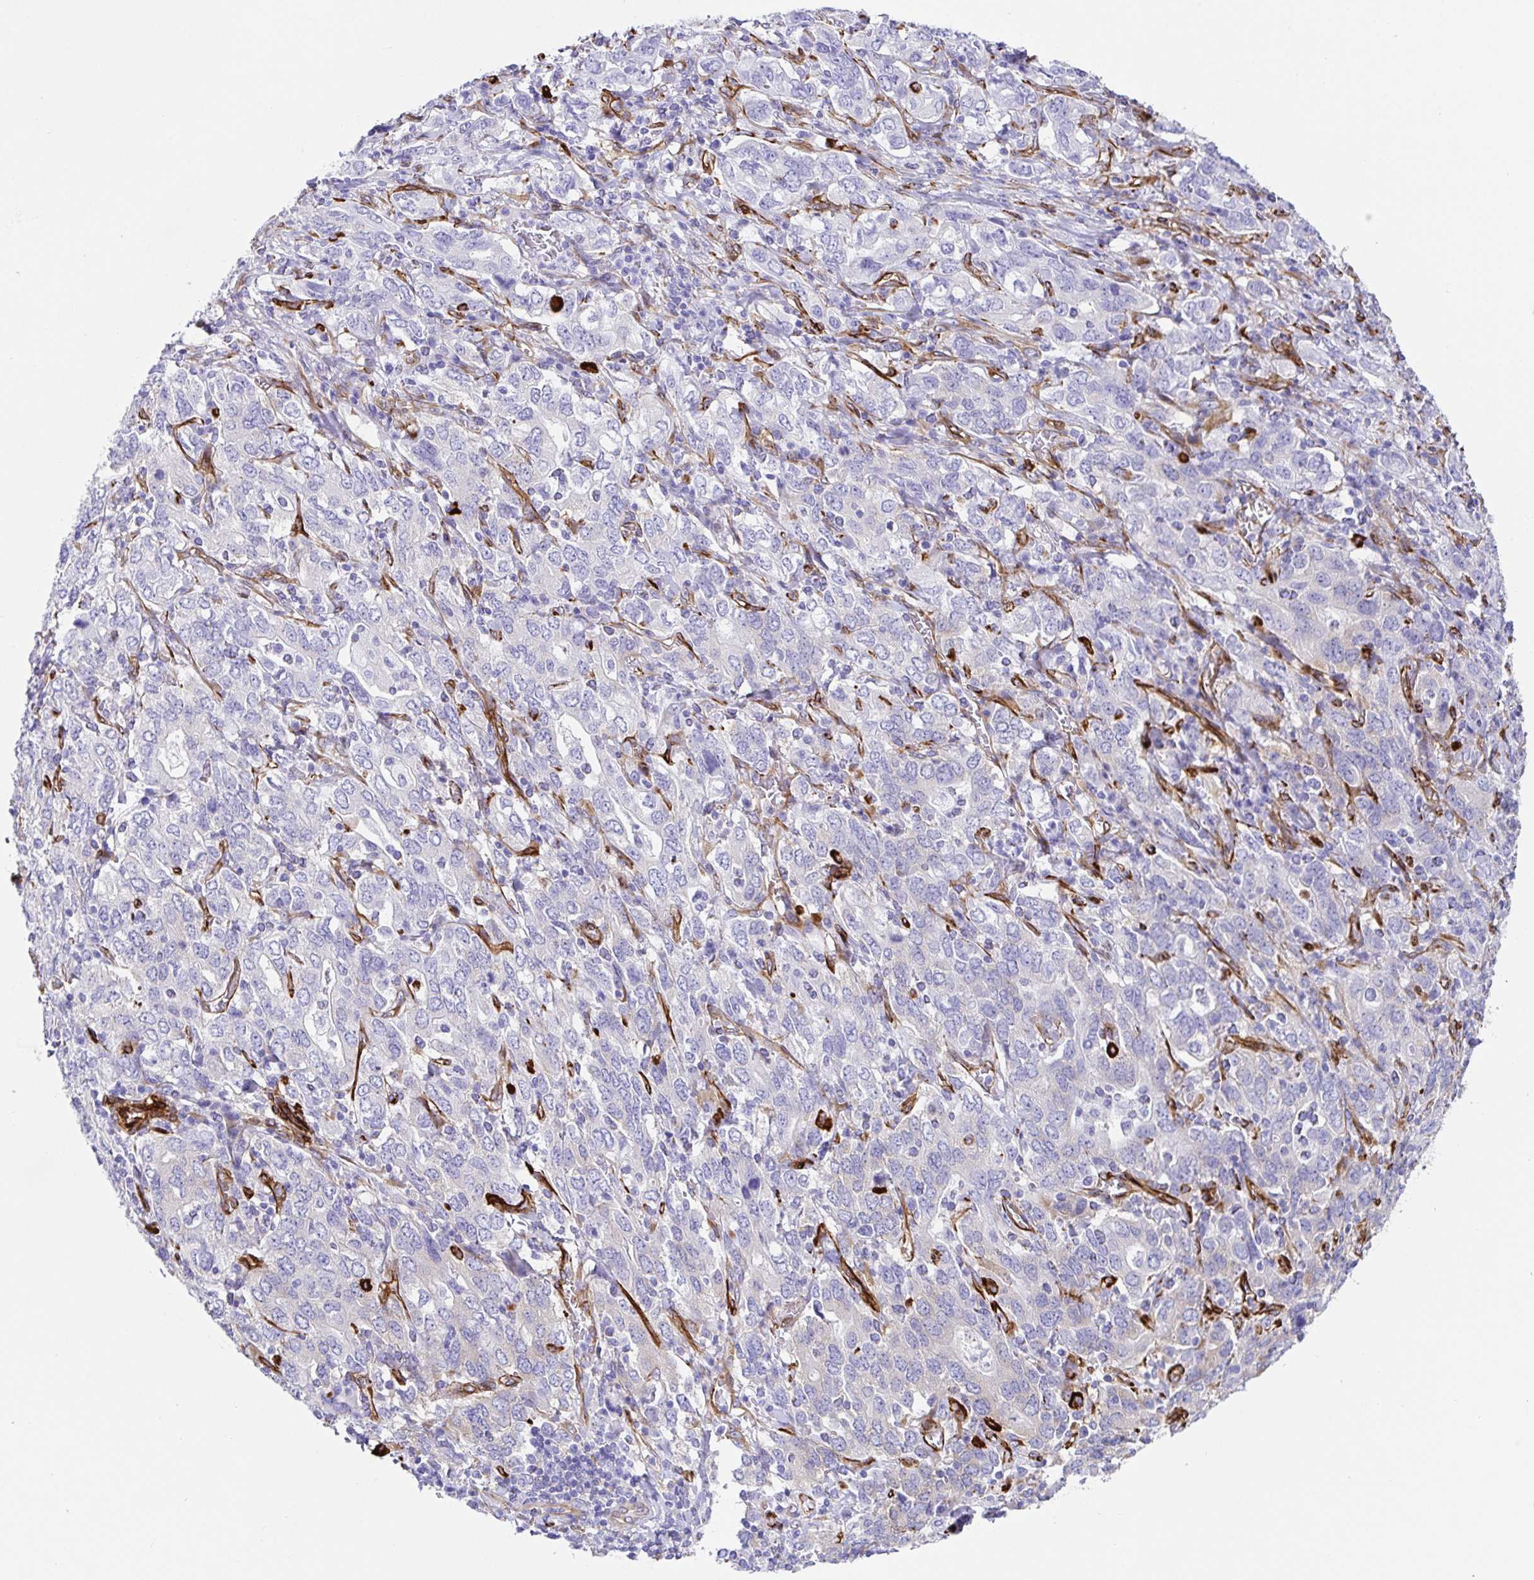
{"staining": {"intensity": "negative", "quantity": "none", "location": "none"}, "tissue": "stomach cancer", "cell_type": "Tumor cells", "image_type": "cancer", "snomed": [{"axis": "morphology", "description": "Adenocarcinoma, NOS"}, {"axis": "topography", "description": "Stomach, upper"}, {"axis": "topography", "description": "Stomach"}], "caption": "IHC histopathology image of neoplastic tissue: human stomach adenocarcinoma stained with DAB (3,3'-diaminobenzidine) exhibits no significant protein positivity in tumor cells.", "gene": "DOCK1", "patient": {"sex": "male", "age": 62}}